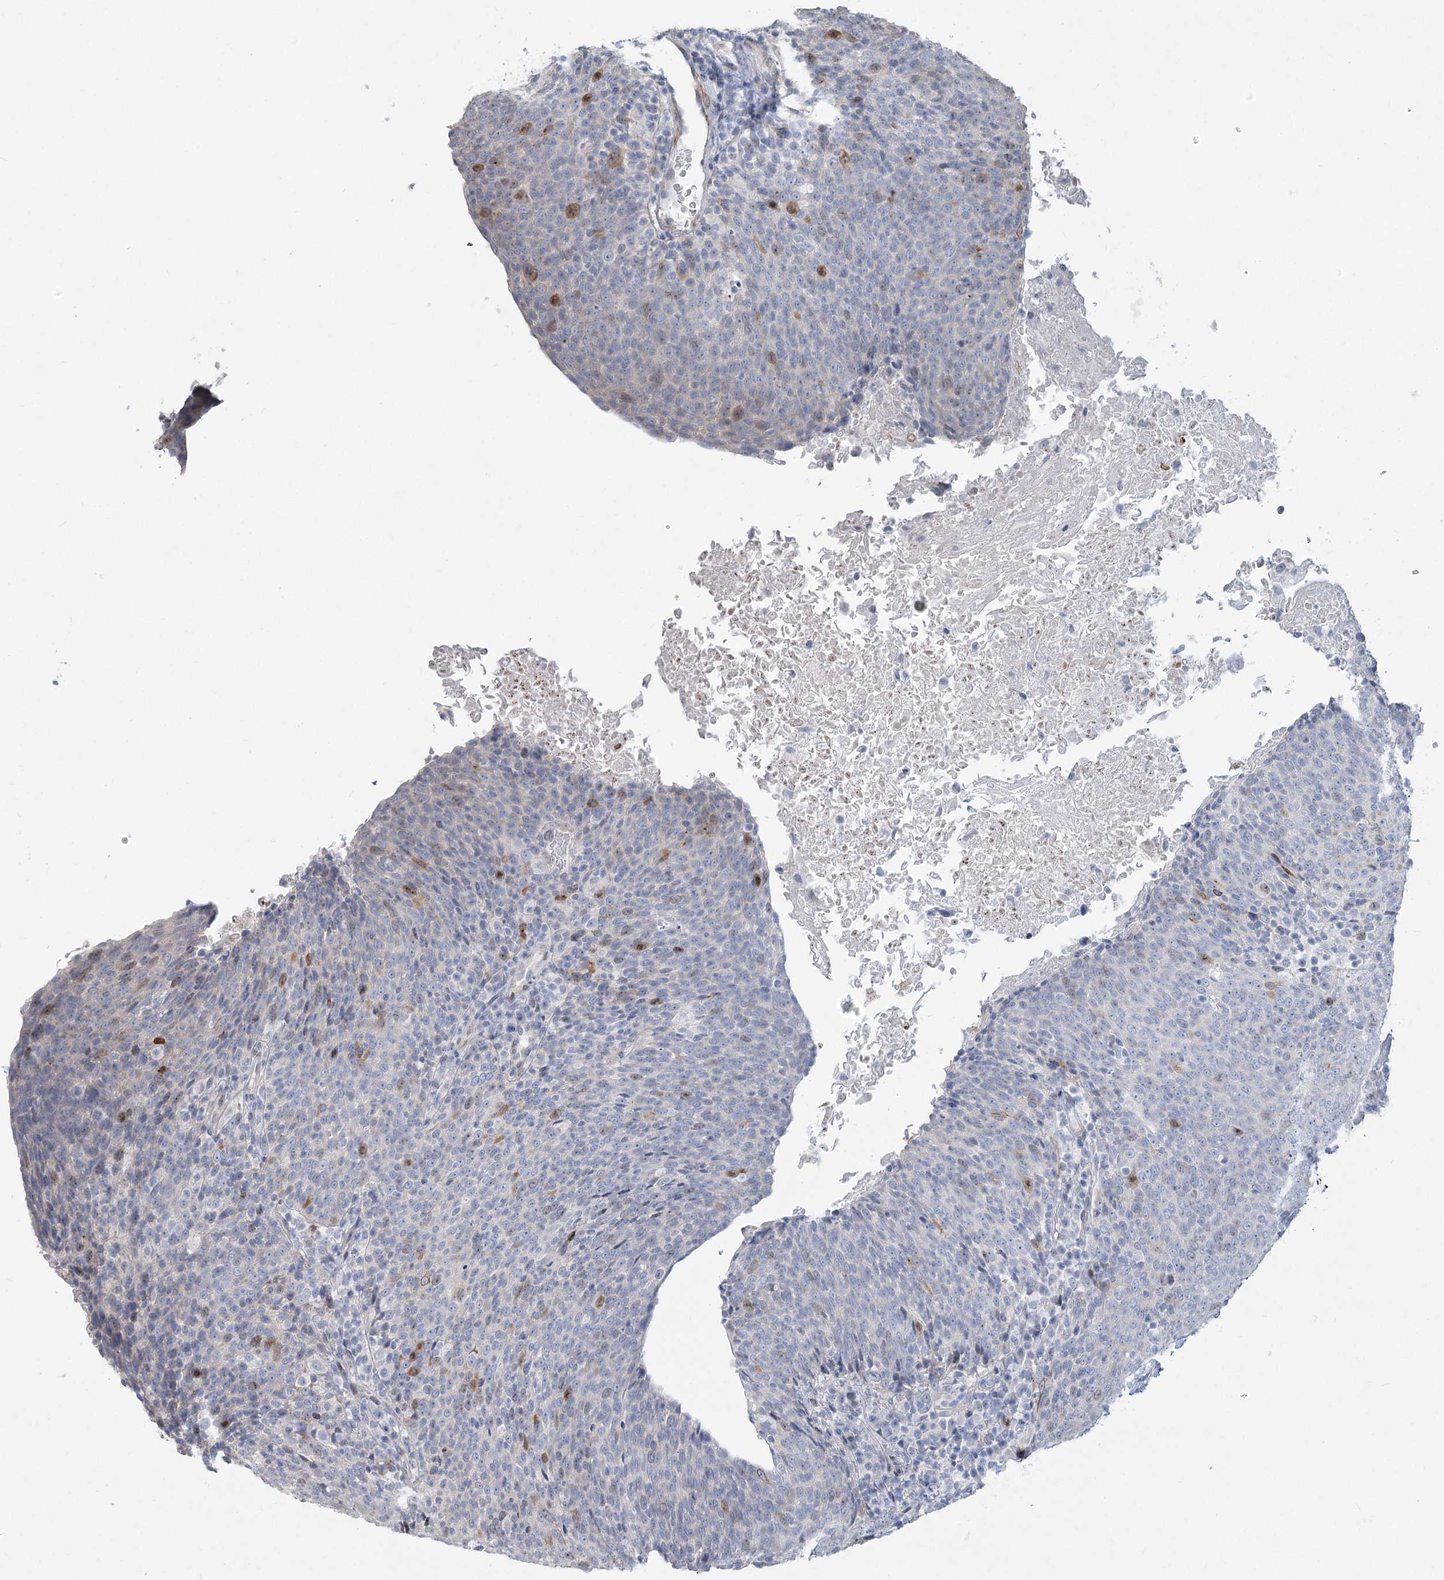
{"staining": {"intensity": "moderate", "quantity": "<25%", "location": "nuclear"}, "tissue": "head and neck cancer", "cell_type": "Tumor cells", "image_type": "cancer", "snomed": [{"axis": "morphology", "description": "Squamous cell carcinoma, NOS"}, {"axis": "morphology", "description": "Squamous cell carcinoma, metastatic, NOS"}, {"axis": "topography", "description": "Lymph node"}, {"axis": "topography", "description": "Head-Neck"}], "caption": "Tumor cells exhibit low levels of moderate nuclear expression in about <25% of cells in human metastatic squamous cell carcinoma (head and neck).", "gene": "ABITRAM", "patient": {"sex": "male", "age": 62}}